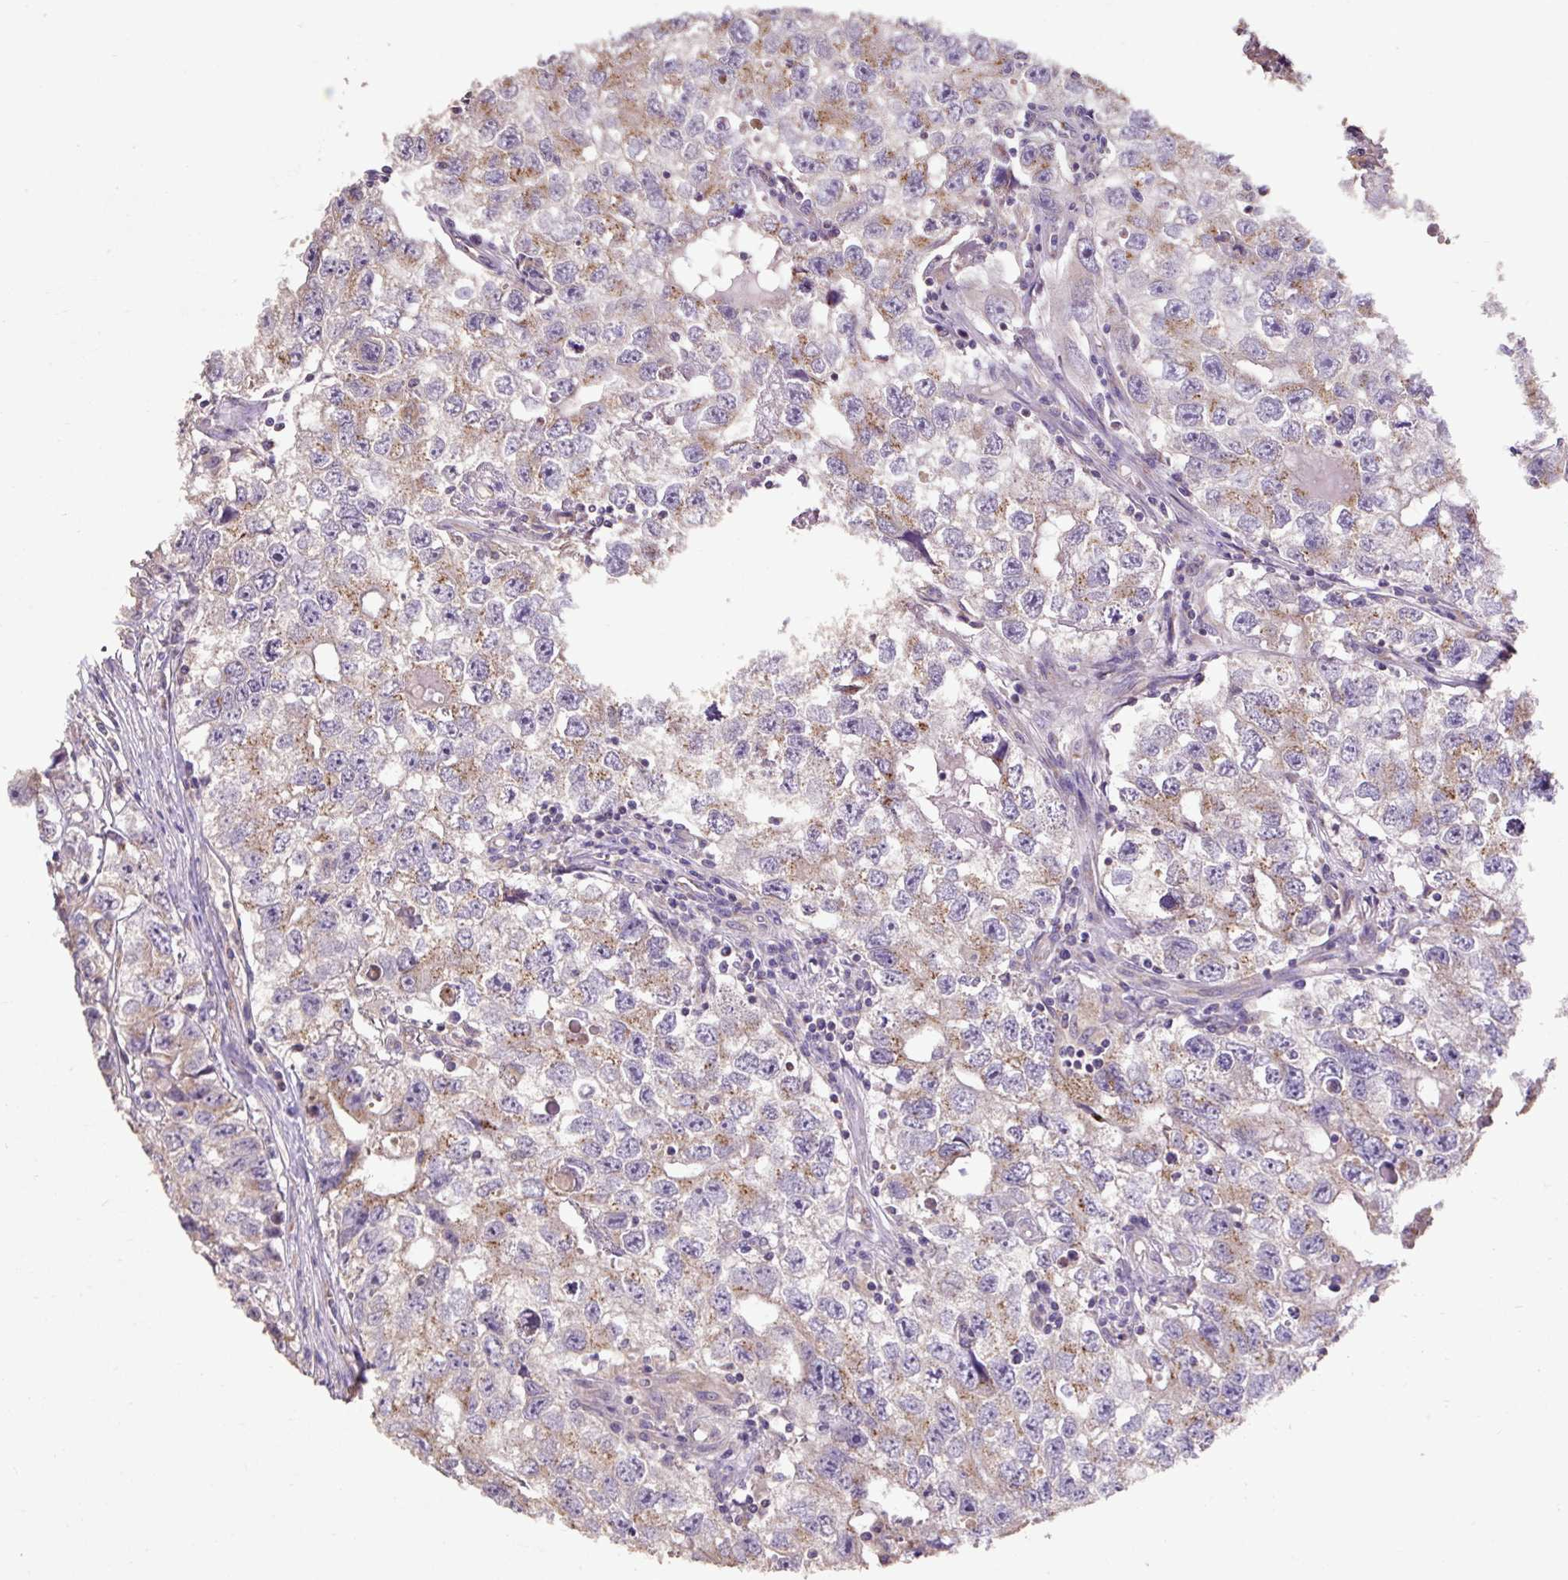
{"staining": {"intensity": "moderate", "quantity": "<25%", "location": "cytoplasmic/membranous"}, "tissue": "testis cancer", "cell_type": "Tumor cells", "image_type": "cancer", "snomed": [{"axis": "morphology", "description": "Seminoma, NOS"}, {"axis": "morphology", "description": "Carcinoma, Embryonal, NOS"}, {"axis": "topography", "description": "Testis"}], "caption": "IHC image of neoplastic tissue: human embryonal carcinoma (testis) stained using immunohistochemistry (IHC) demonstrates low levels of moderate protein expression localized specifically in the cytoplasmic/membranous of tumor cells, appearing as a cytoplasmic/membranous brown color.", "gene": "ABR", "patient": {"sex": "male", "age": 43}}